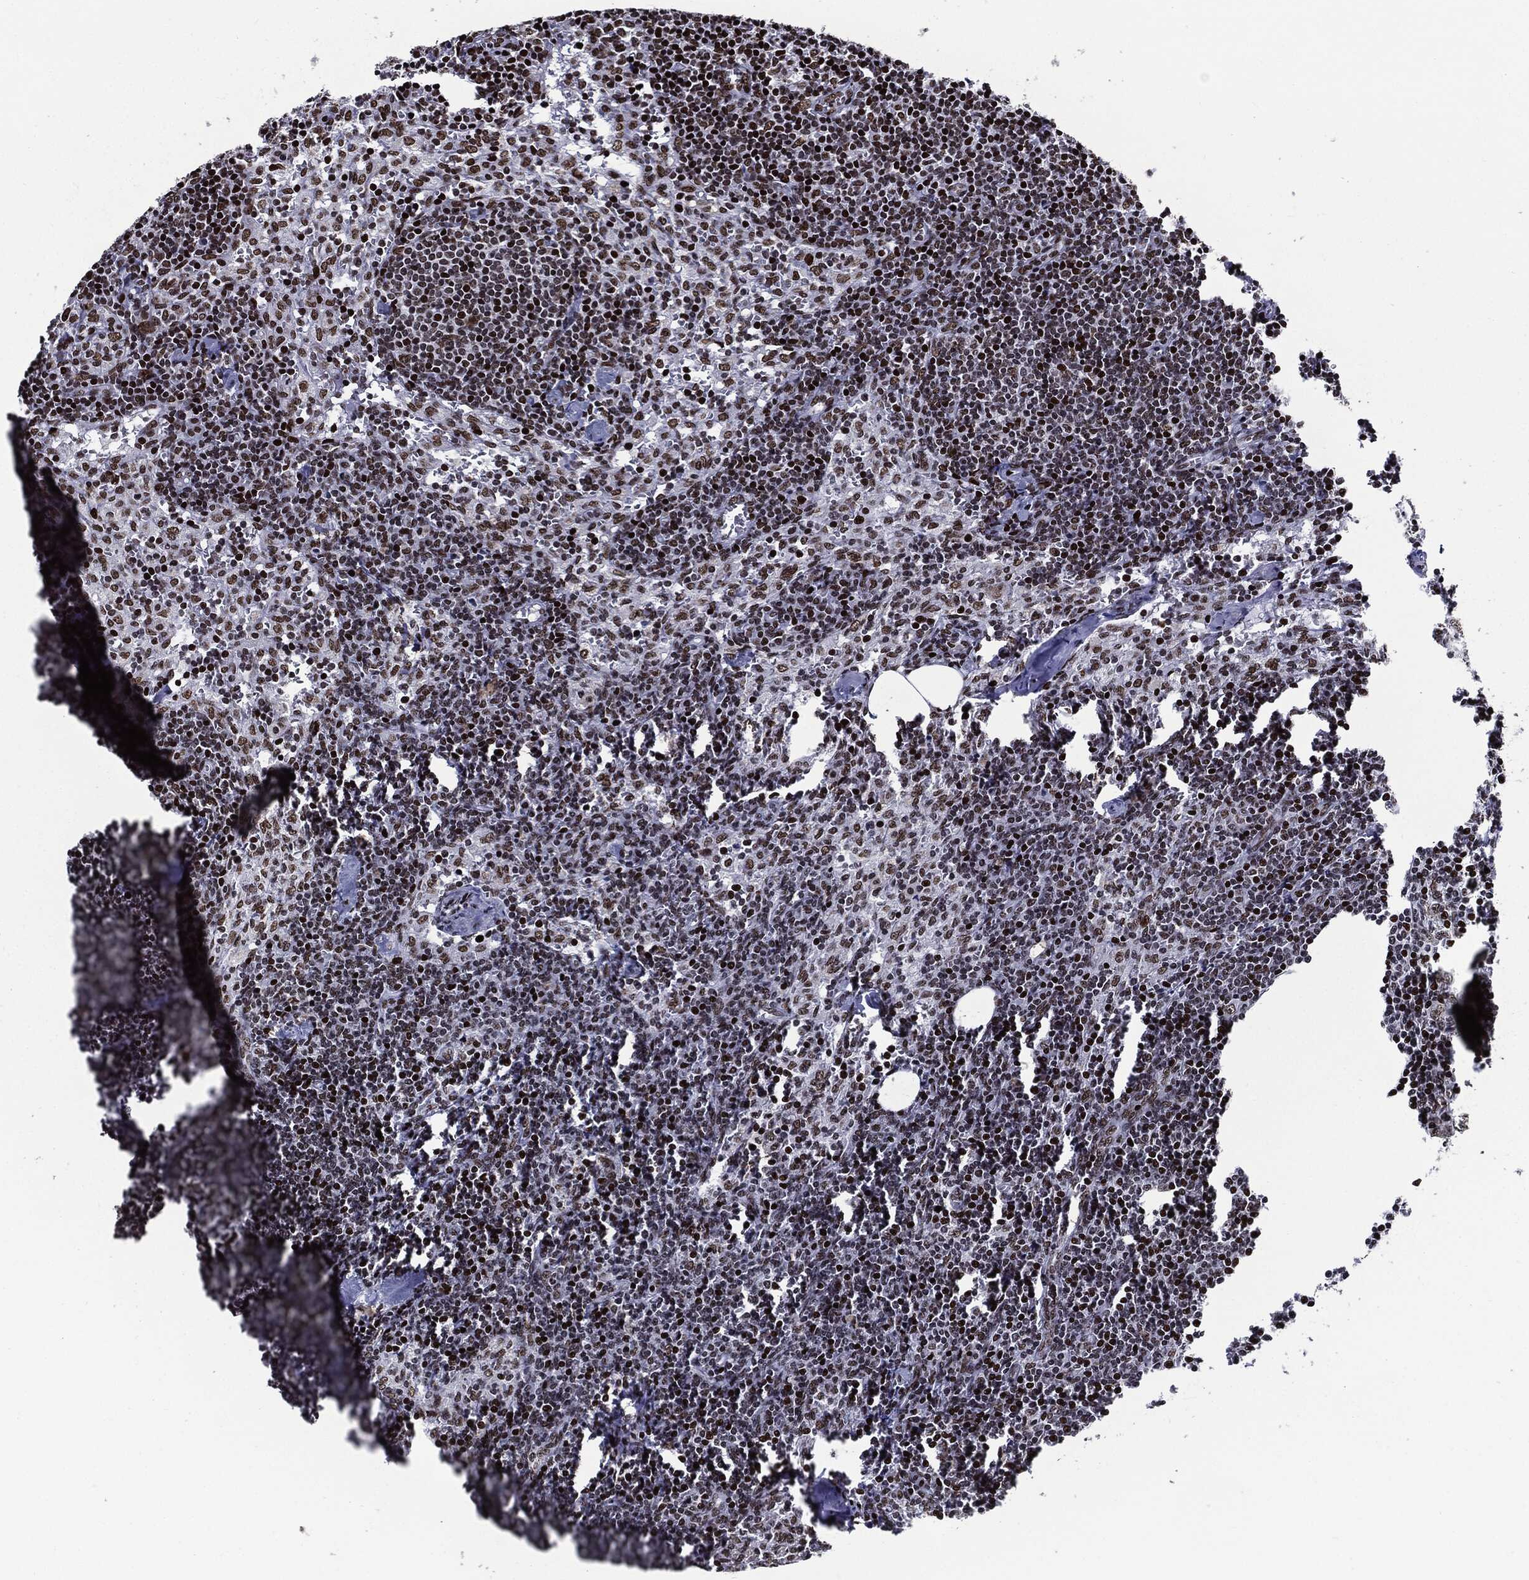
{"staining": {"intensity": "negative", "quantity": "none", "location": "none"}, "tissue": "lymph node", "cell_type": "Germinal center cells", "image_type": "normal", "snomed": [{"axis": "morphology", "description": "Normal tissue, NOS"}, {"axis": "topography", "description": "Lymph node"}], "caption": "A high-resolution histopathology image shows immunohistochemistry (IHC) staining of benign lymph node, which exhibits no significant staining in germinal center cells.", "gene": "ZFP91", "patient": {"sex": "female", "age": 52}}